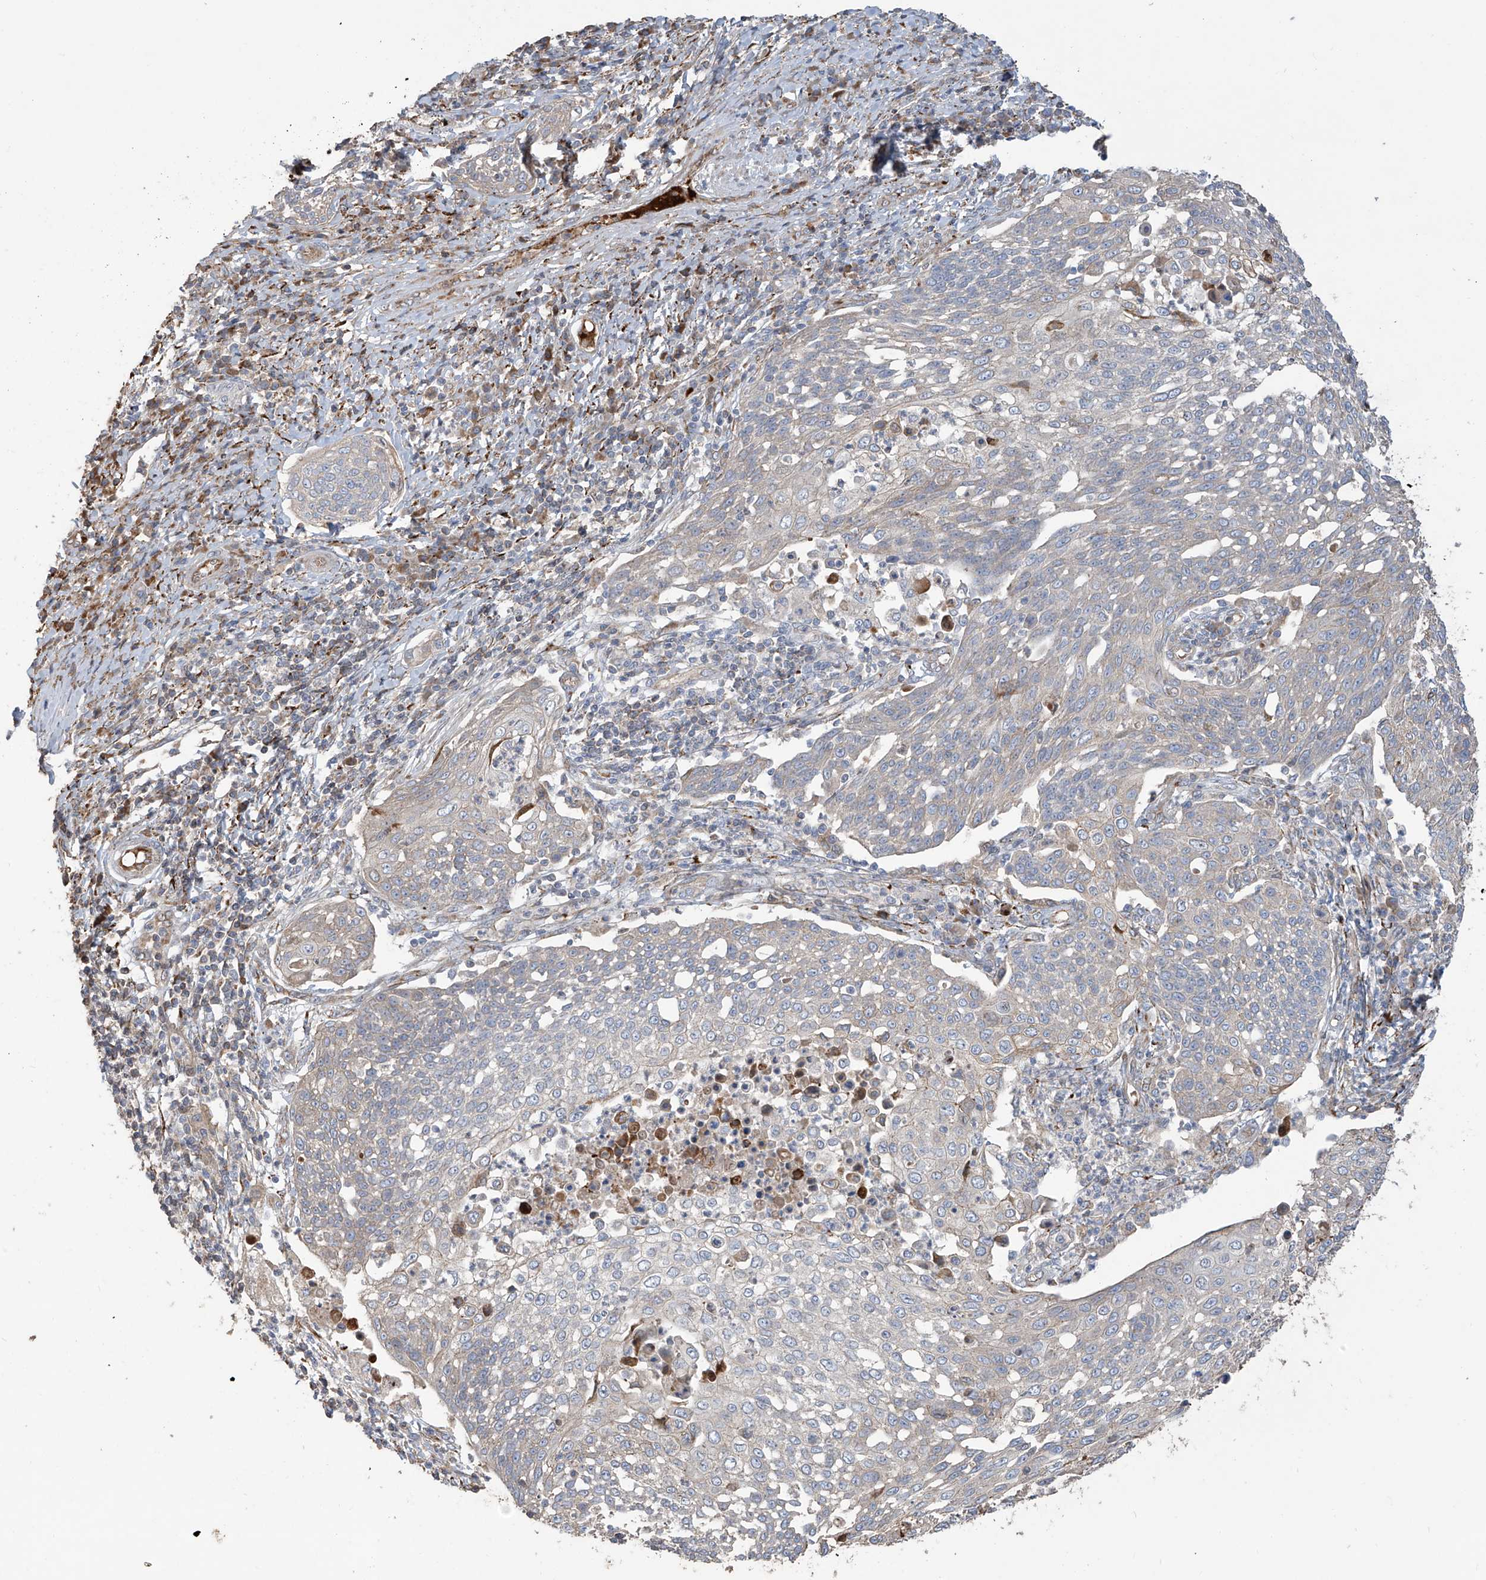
{"staining": {"intensity": "negative", "quantity": "none", "location": "none"}, "tissue": "cervical cancer", "cell_type": "Tumor cells", "image_type": "cancer", "snomed": [{"axis": "morphology", "description": "Squamous cell carcinoma, NOS"}, {"axis": "topography", "description": "Cervix"}], "caption": "Protein analysis of cervical squamous cell carcinoma shows no significant staining in tumor cells.", "gene": "ABTB1", "patient": {"sex": "female", "age": 34}}